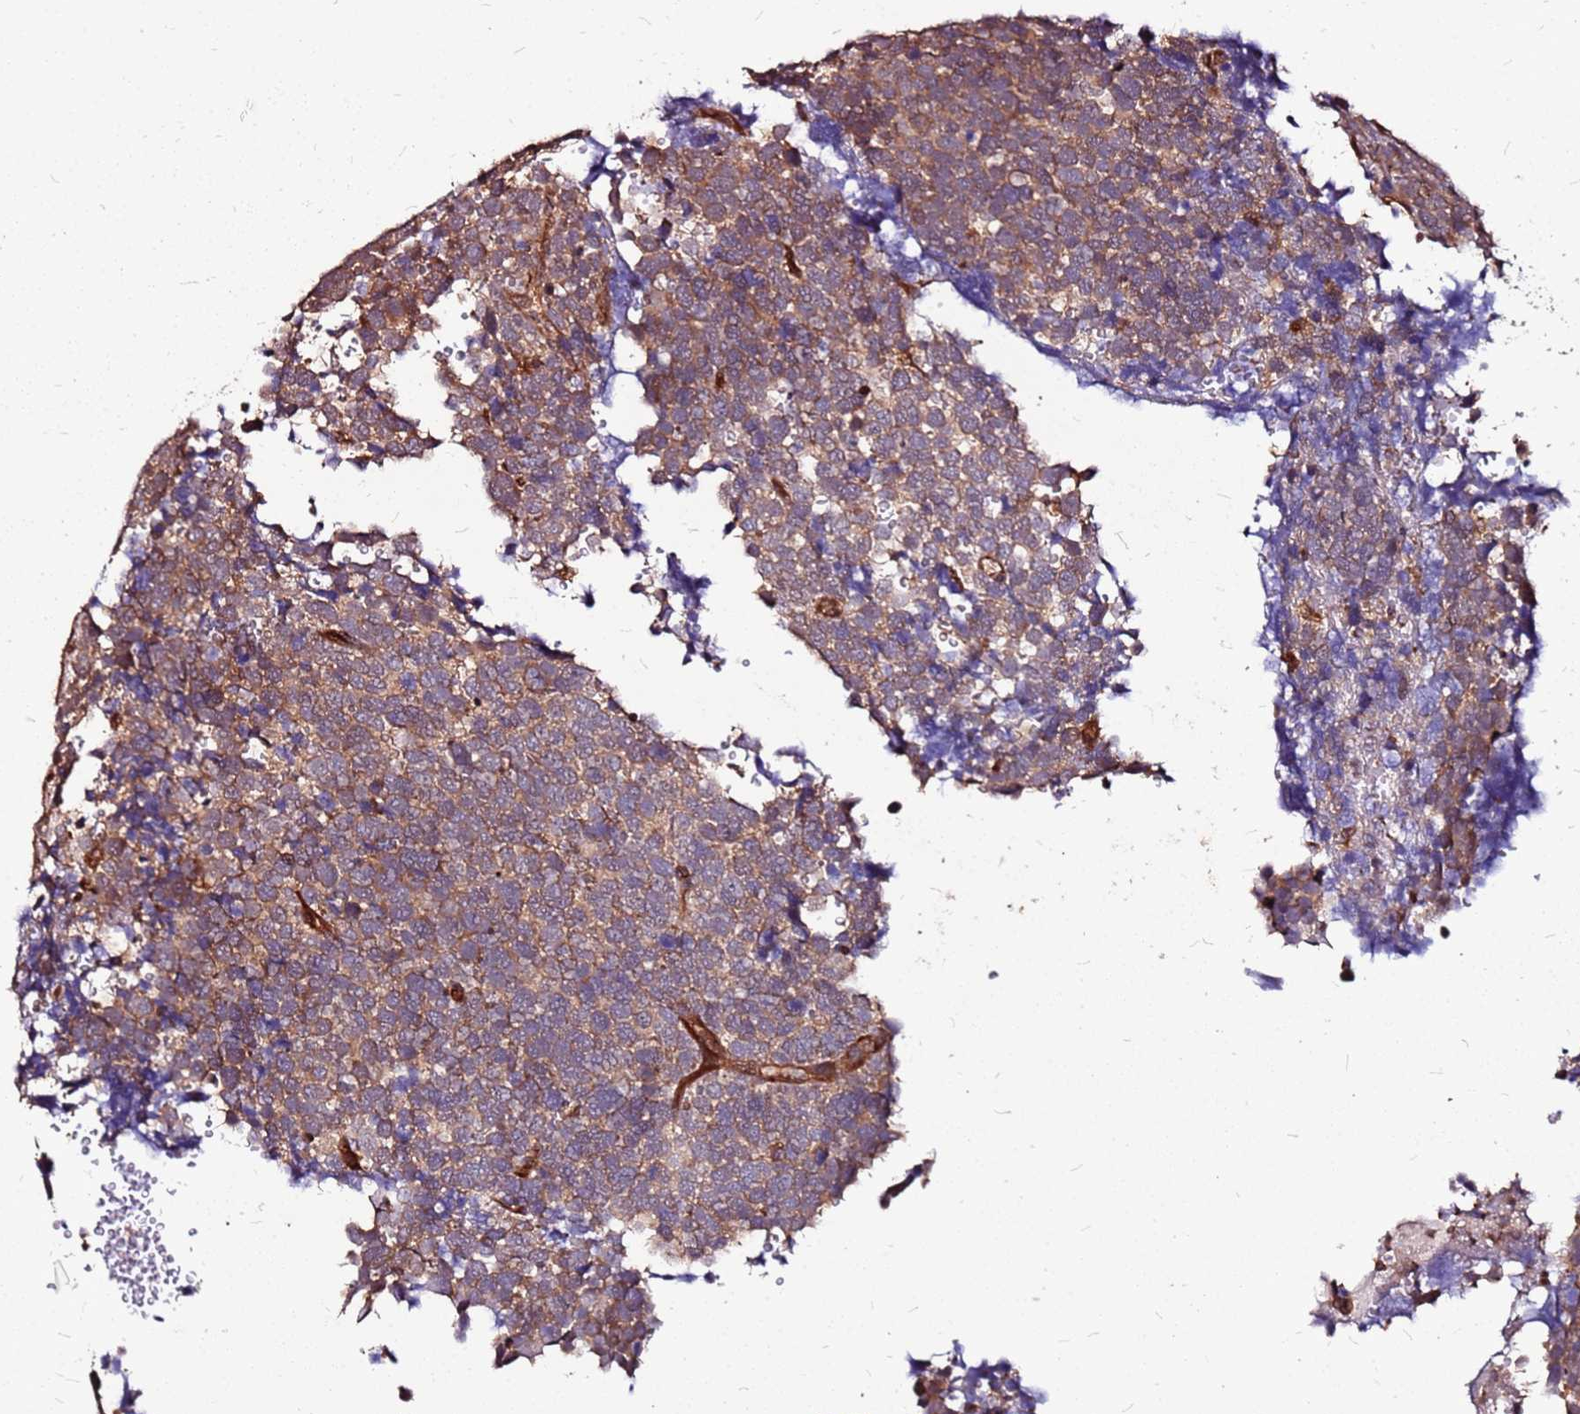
{"staining": {"intensity": "strong", "quantity": "25%-75%", "location": "cytoplasmic/membranous"}, "tissue": "urothelial cancer", "cell_type": "Tumor cells", "image_type": "cancer", "snomed": [{"axis": "morphology", "description": "Urothelial carcinoma, High grade"}, {"axis": "topography", "description": "Urinary bladder"}], "caption": "Immunohistochemistry (DAB (3,3'-diaminobenzidine)) staining of urothelial cancer exhibits strong cytoplasmic/membranous protein expression in approximately 25%-75% of tumor cells.", "gene": "LYPLAL1", "patient": {"sex": "female", "age": 82}}